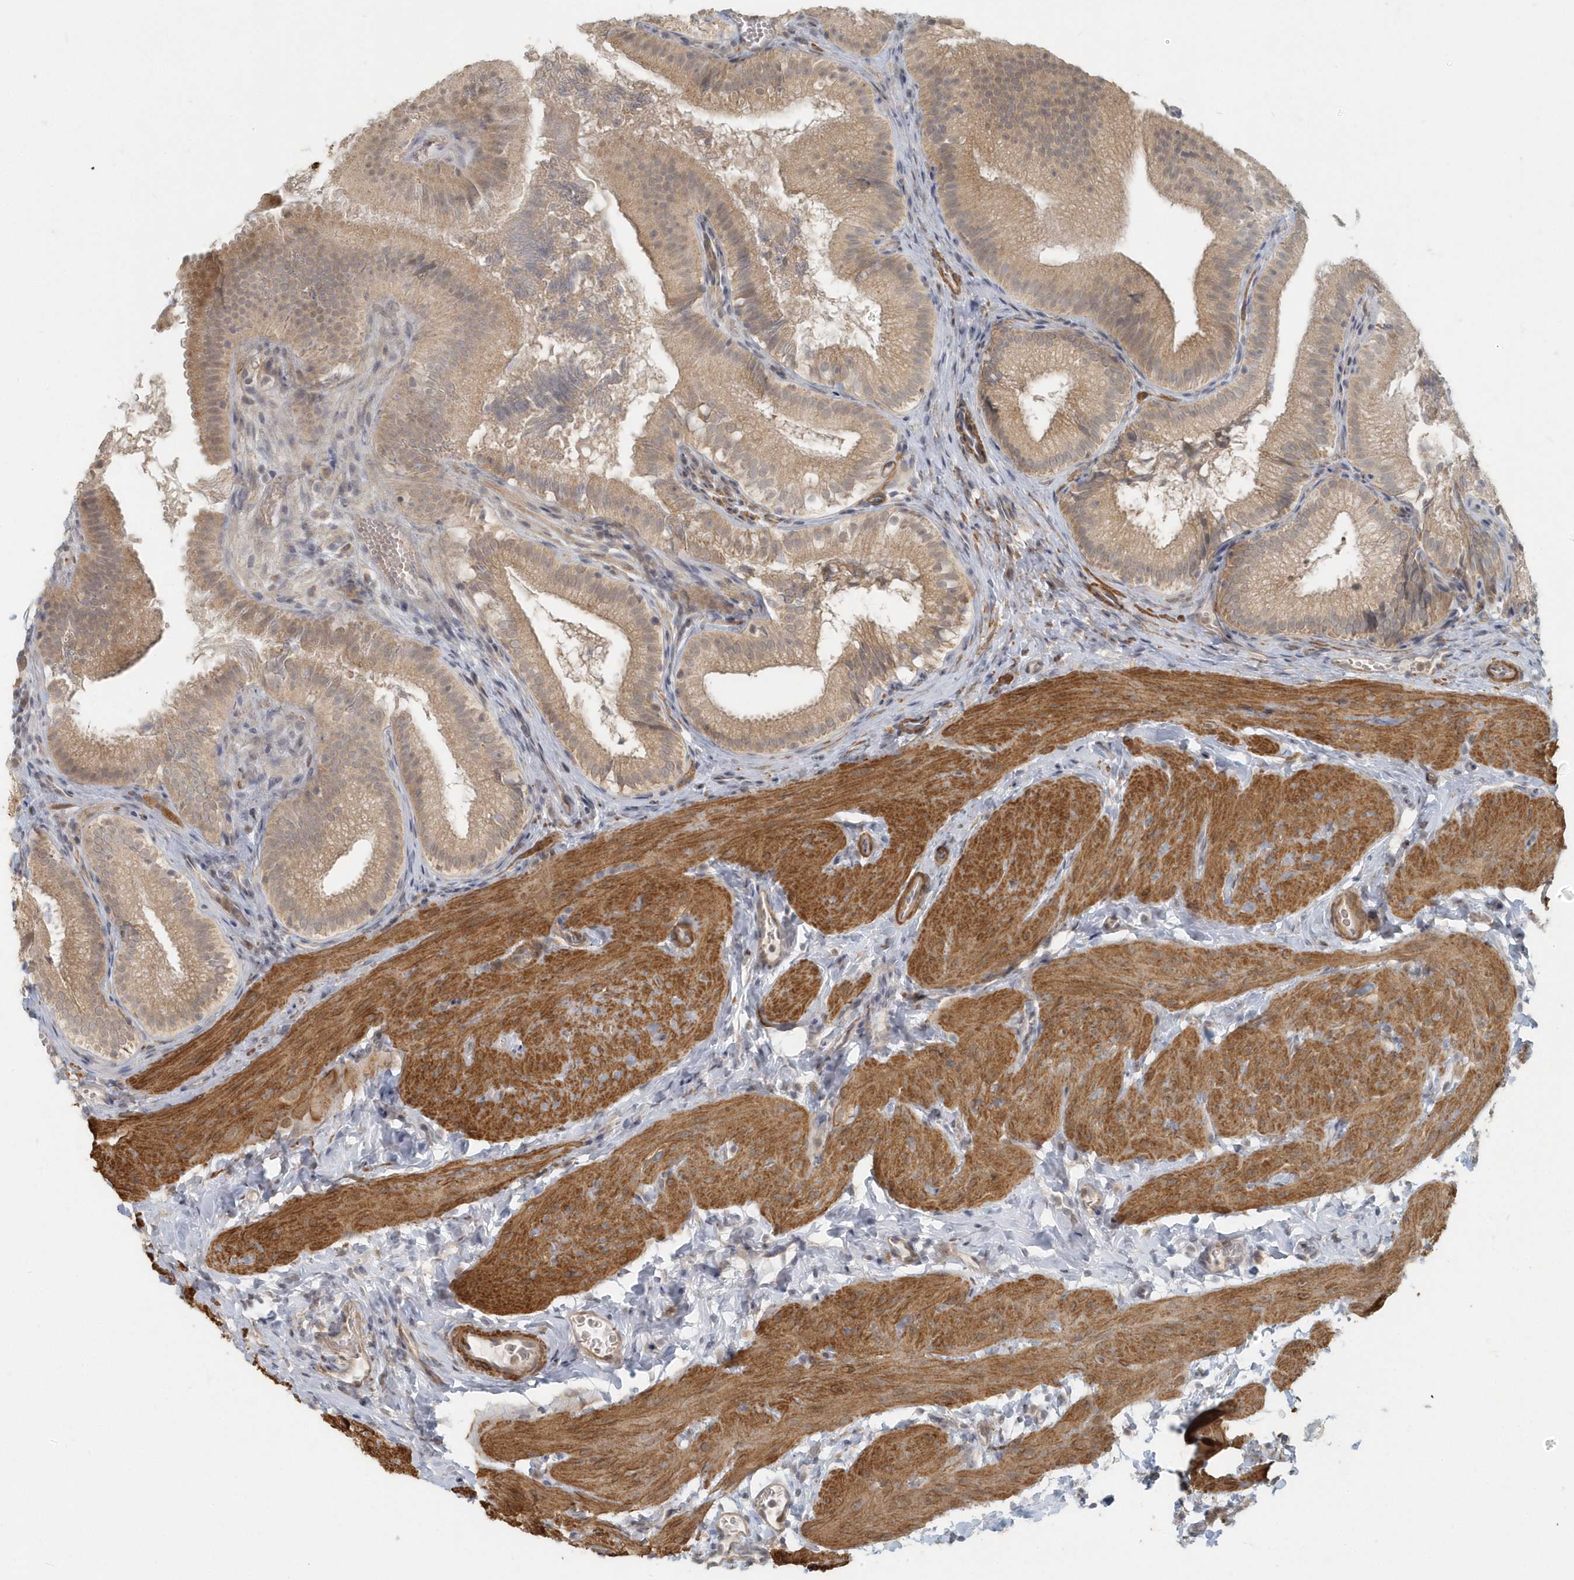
{"staining": {"intensity": "moderate", "quantity": ">75%", "location": "cytoplasmic/membranous,nuclear"}, "tissue": "gallbladder", "cell_type": "Glandular cells", "image_type": "normal", "snomed": [{"axis": "morphology", "description": "Normal tissue, NOS"}, {"axis": "topography", "description": "Gallbladder"}], "caption": "Immunohistochemical staining of unremarkable gallbladder shows >75% levels of moderate cytoplasmic/membranous,nuclear protein staining in about >75% of glandular cells. The protein of interest is shown in brown color, while the nuclei are stained blue.", "gene": "NAPB", "patient": {"sex": "female", "age": 30}}